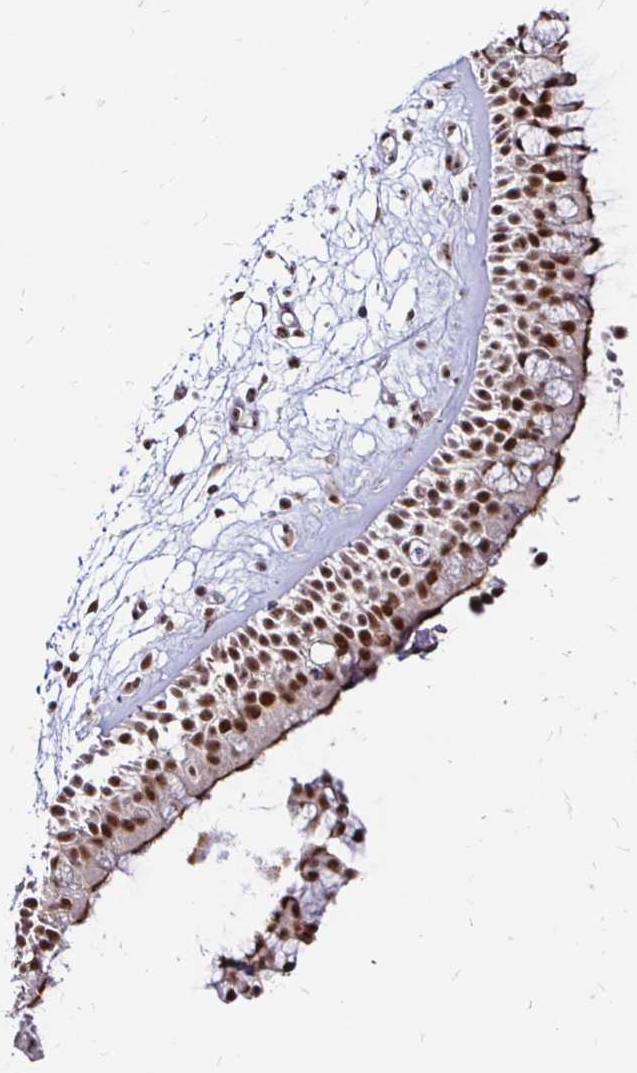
{"staining": {"intensity": "moderate", "quantity": ">75%", "location": "nuclear"}, "tissue": "nasopharynx", "cell_type": "Respiratory epithelial cells", "image_type": "normal", "snomed": [{"axis": "morphology", "description": "Normal tissue, NOS"}, {"axis": "topography", "description": "Nasopharynx"}], "caption": "Respiratory epithelial cells show medium levels of moderate nuclear positivity in about >75% of cells in normal nasopharynx.", "gene": "SIN3A", "patient": {"sex": "female", "age": 70}}